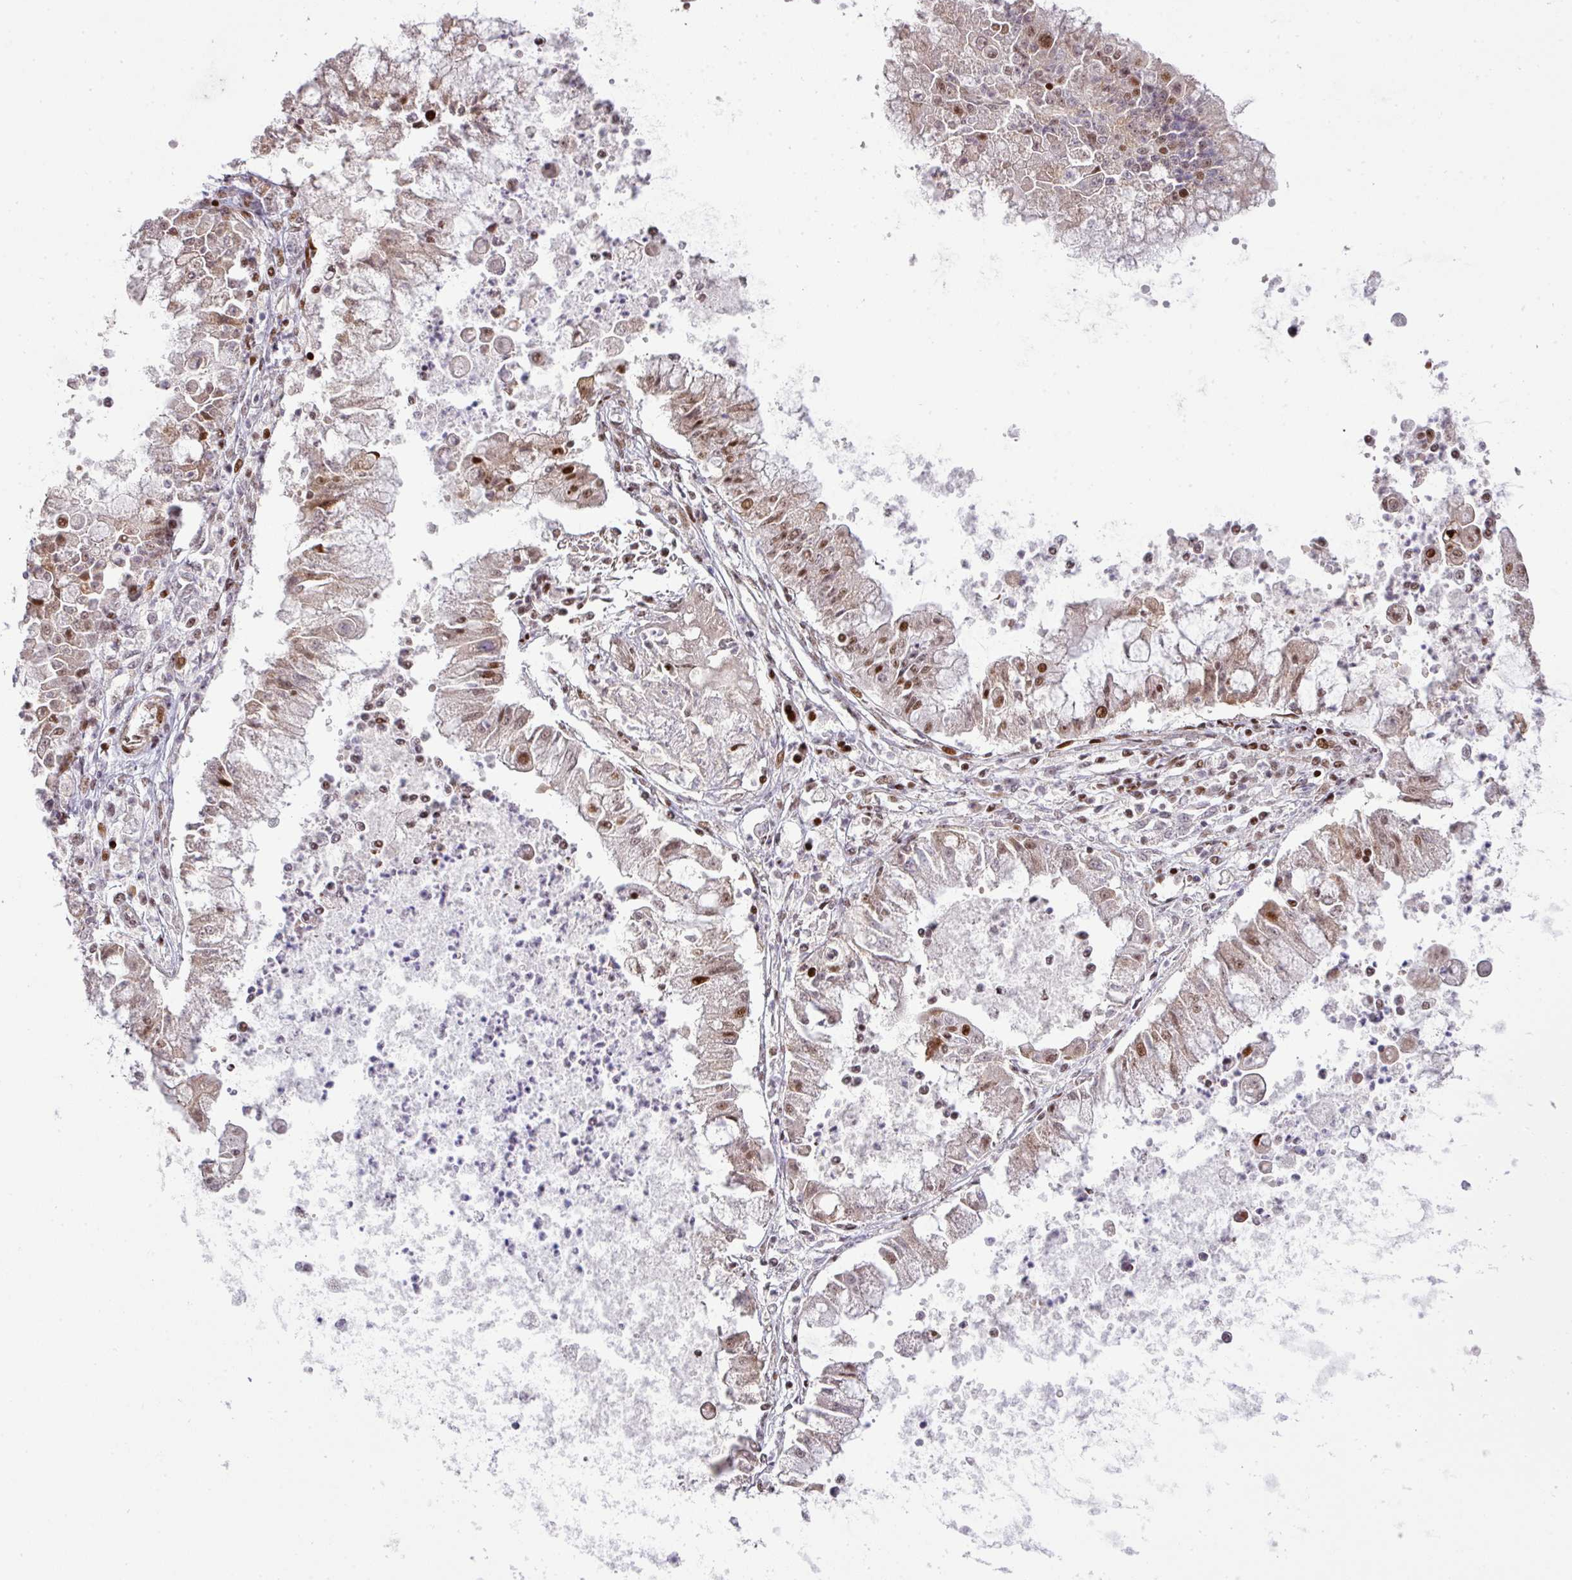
{"staining": {"intensity": "moderate", "quantity": "25%-75%", "location": "nuclear"}, "tissue": "ovarian cancer", "cell_type": "Tumor cells", "image_type": "cancer", "snomed": [{"axis": "morphology", "description": "Cystadenocarcinoma, mucinous, NOS"}, {"axis": "topography", "description": "Ovary"}], "caption": "There is medium levels of moderate nuclear expression in tumor cells of mucinous cystadenocarcinoma (ovarian), as demonstrated by immunohistochemical staining (brown color).", "gene": "MYSM1", "patient": {"sex": "female", "age": 70}}